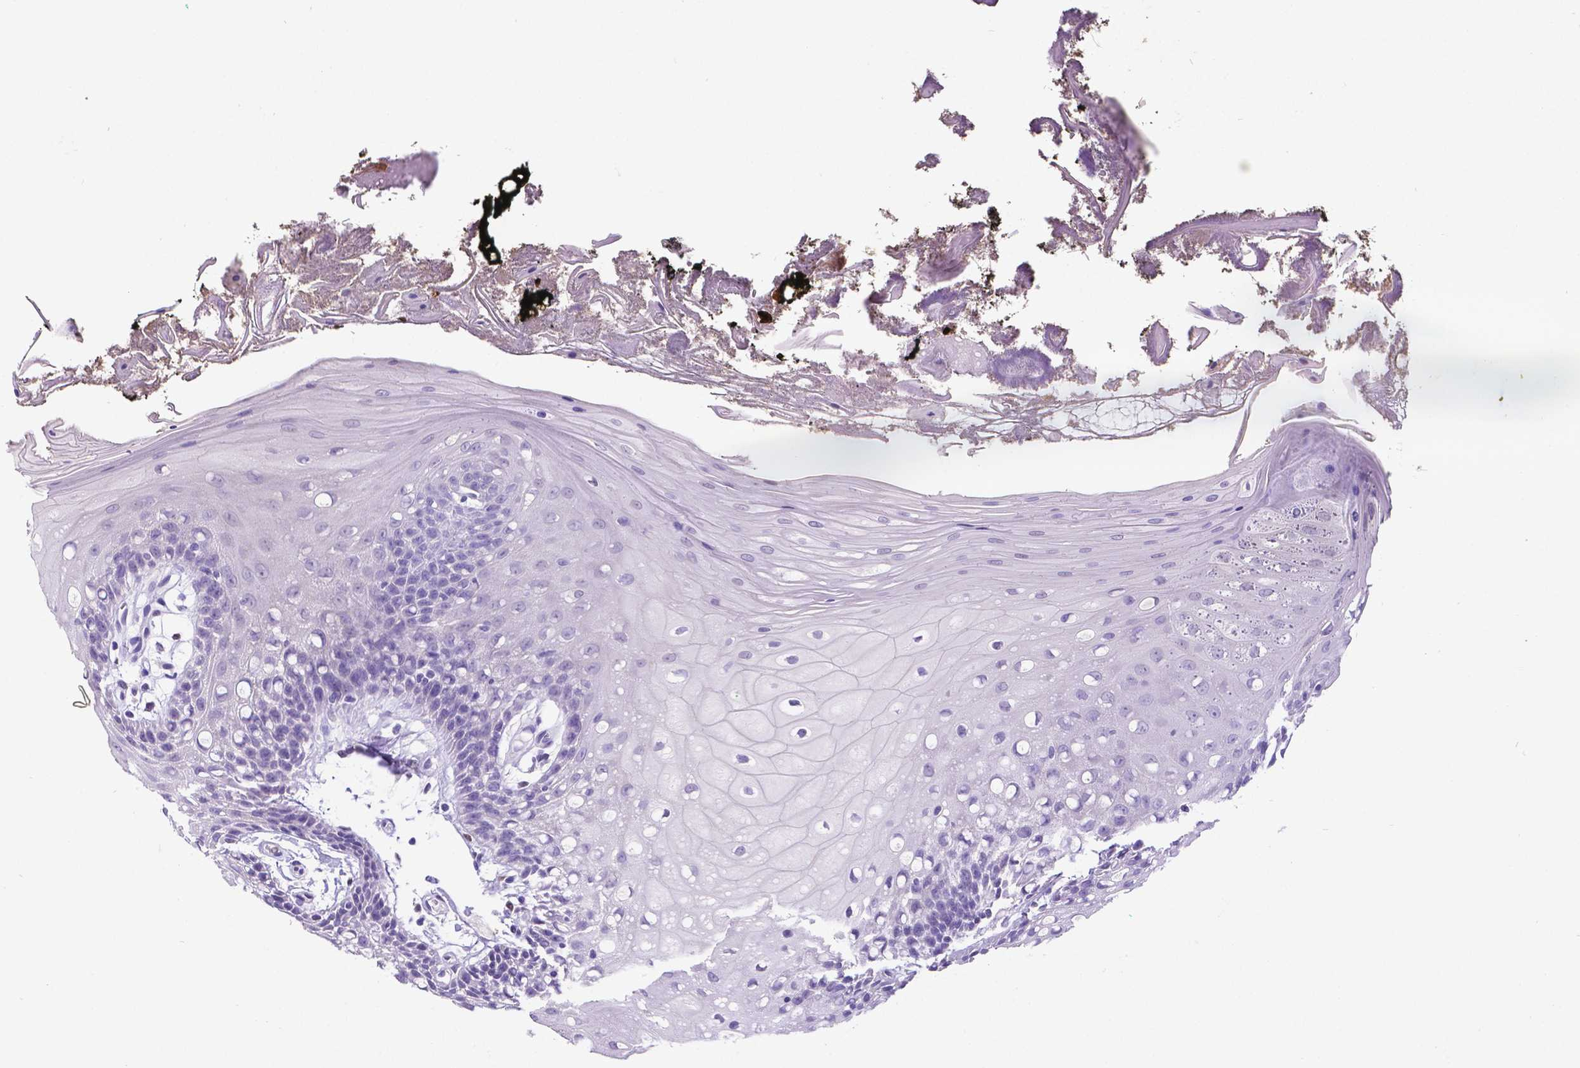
{"staining": {"intensity": "negative", "quantity": "none", "location": "none"}, "tissue": "oral mucosa", "cell_type": "Squamous epithelial cells", "image_type": "normal", "snomed": [{"axis": "morphology", "description": "Normal tissue, NOS"}, {"axis": "morphology", "description": "Squamous cell carcinoma, NOS"}, {"axis": "topography", "description": "Oral tissue"}, {"axis": "topography", "description": "Head-Neck"}], "caption": "Squamous epithelial cells show no significant protein expression in unremarkable oral mucosa. The staining is performed using DAB brown chromogen with nuclei counter-stained in using hematoxylin.", "gene": "SATB2", "patient": {"sex": "male", "age": 69}}